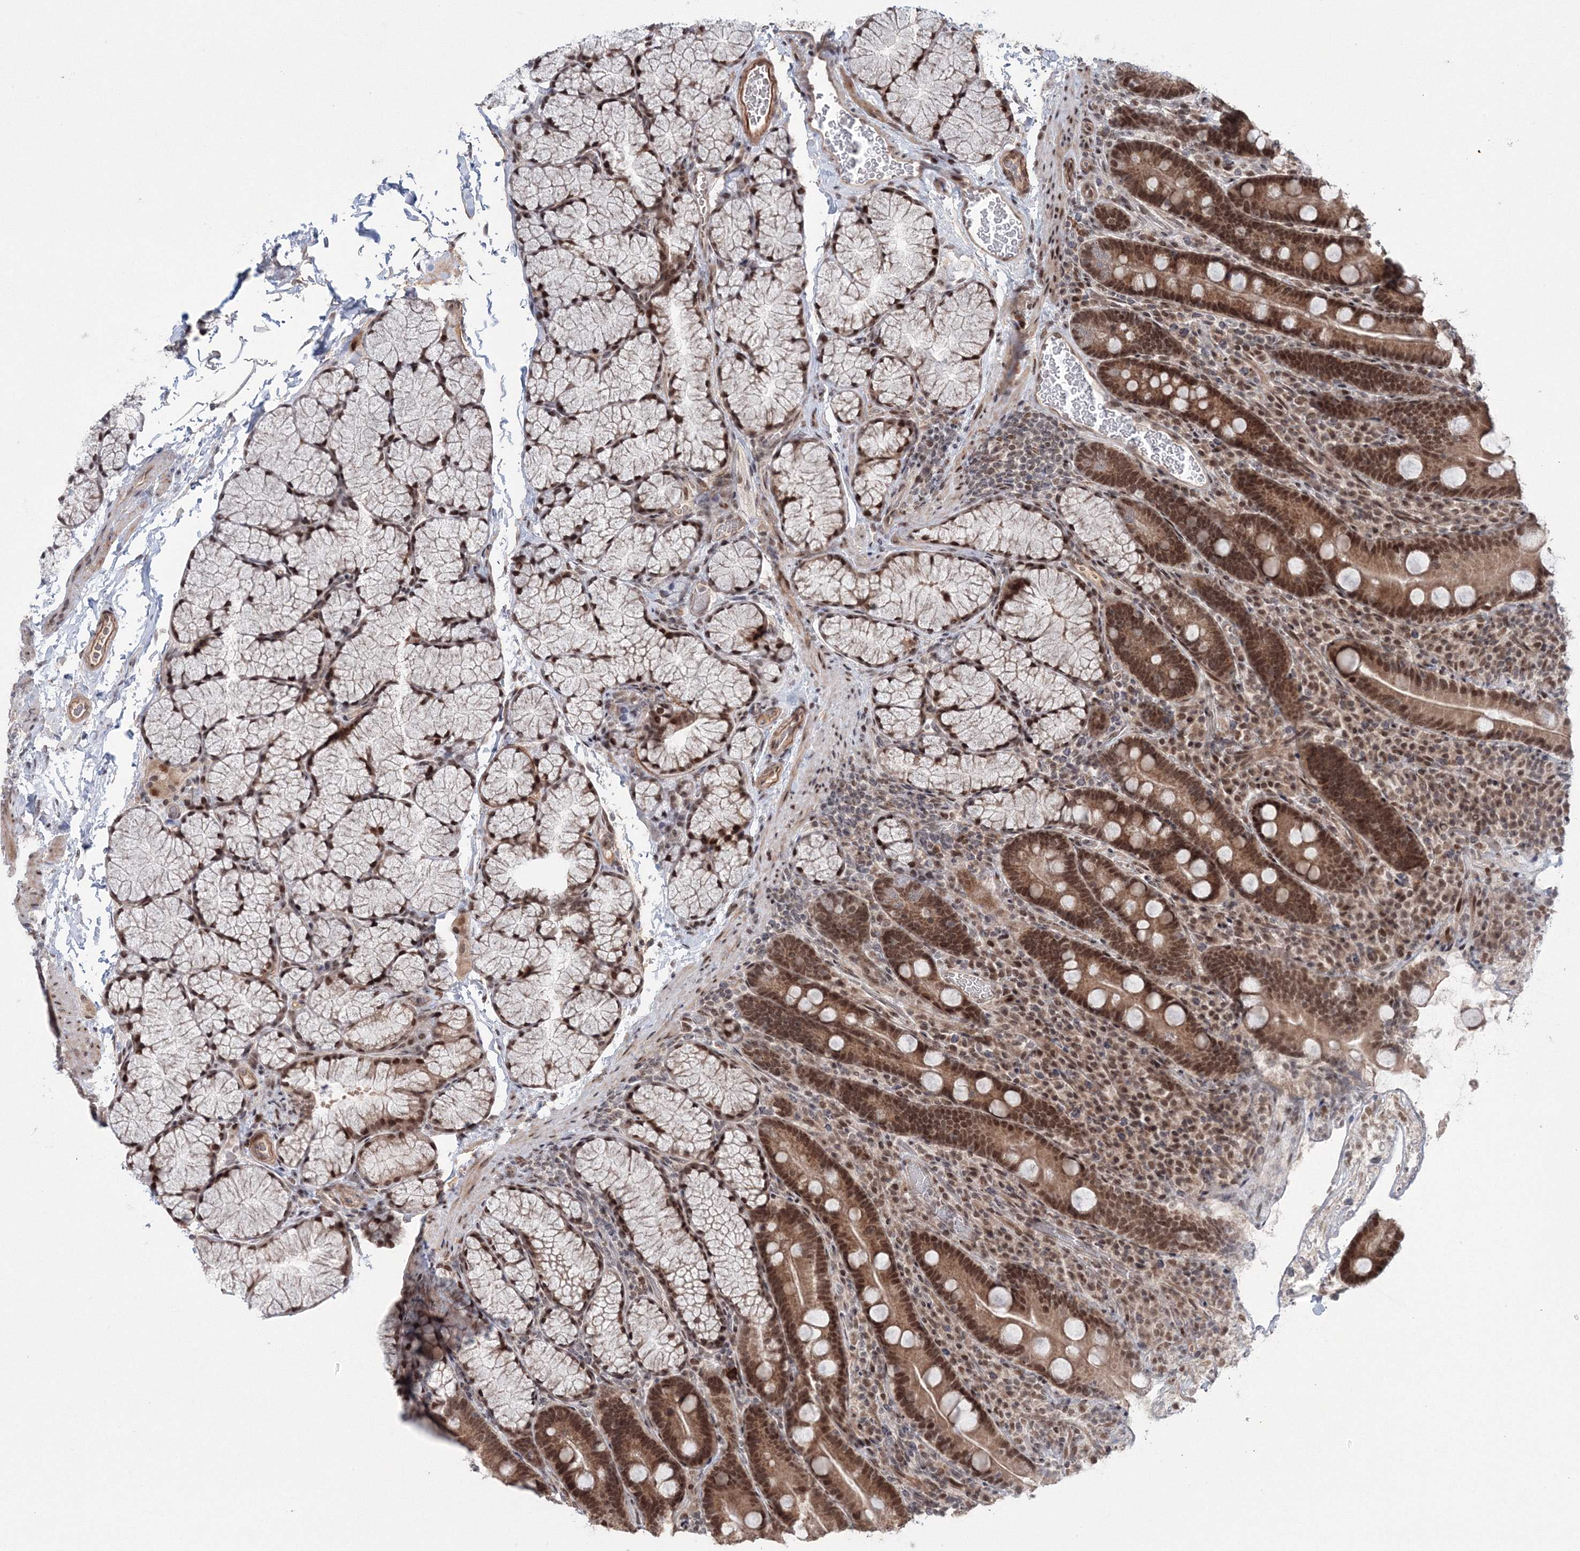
{"staining": {"intensity": "moderate", "quantity": ">75%", "location": "cytoplasmic/membranous,nuclear"}, "tissue": "duodenum", "cell_type": "Glandular cells", "image_type": "normal", "snomed": [{"axis": "morphology", "description": "Normal tissue, NOS"}, {"axis": "topography", "description": "Duodenum"}], "caption": "Normal duodenum demonstrates moderate cytoplasmic/membranous,nuclear positivity in approximately >75% of glandular cells.", "gene": "NOA1", "patient": {"sex": "male", "age": 35}}